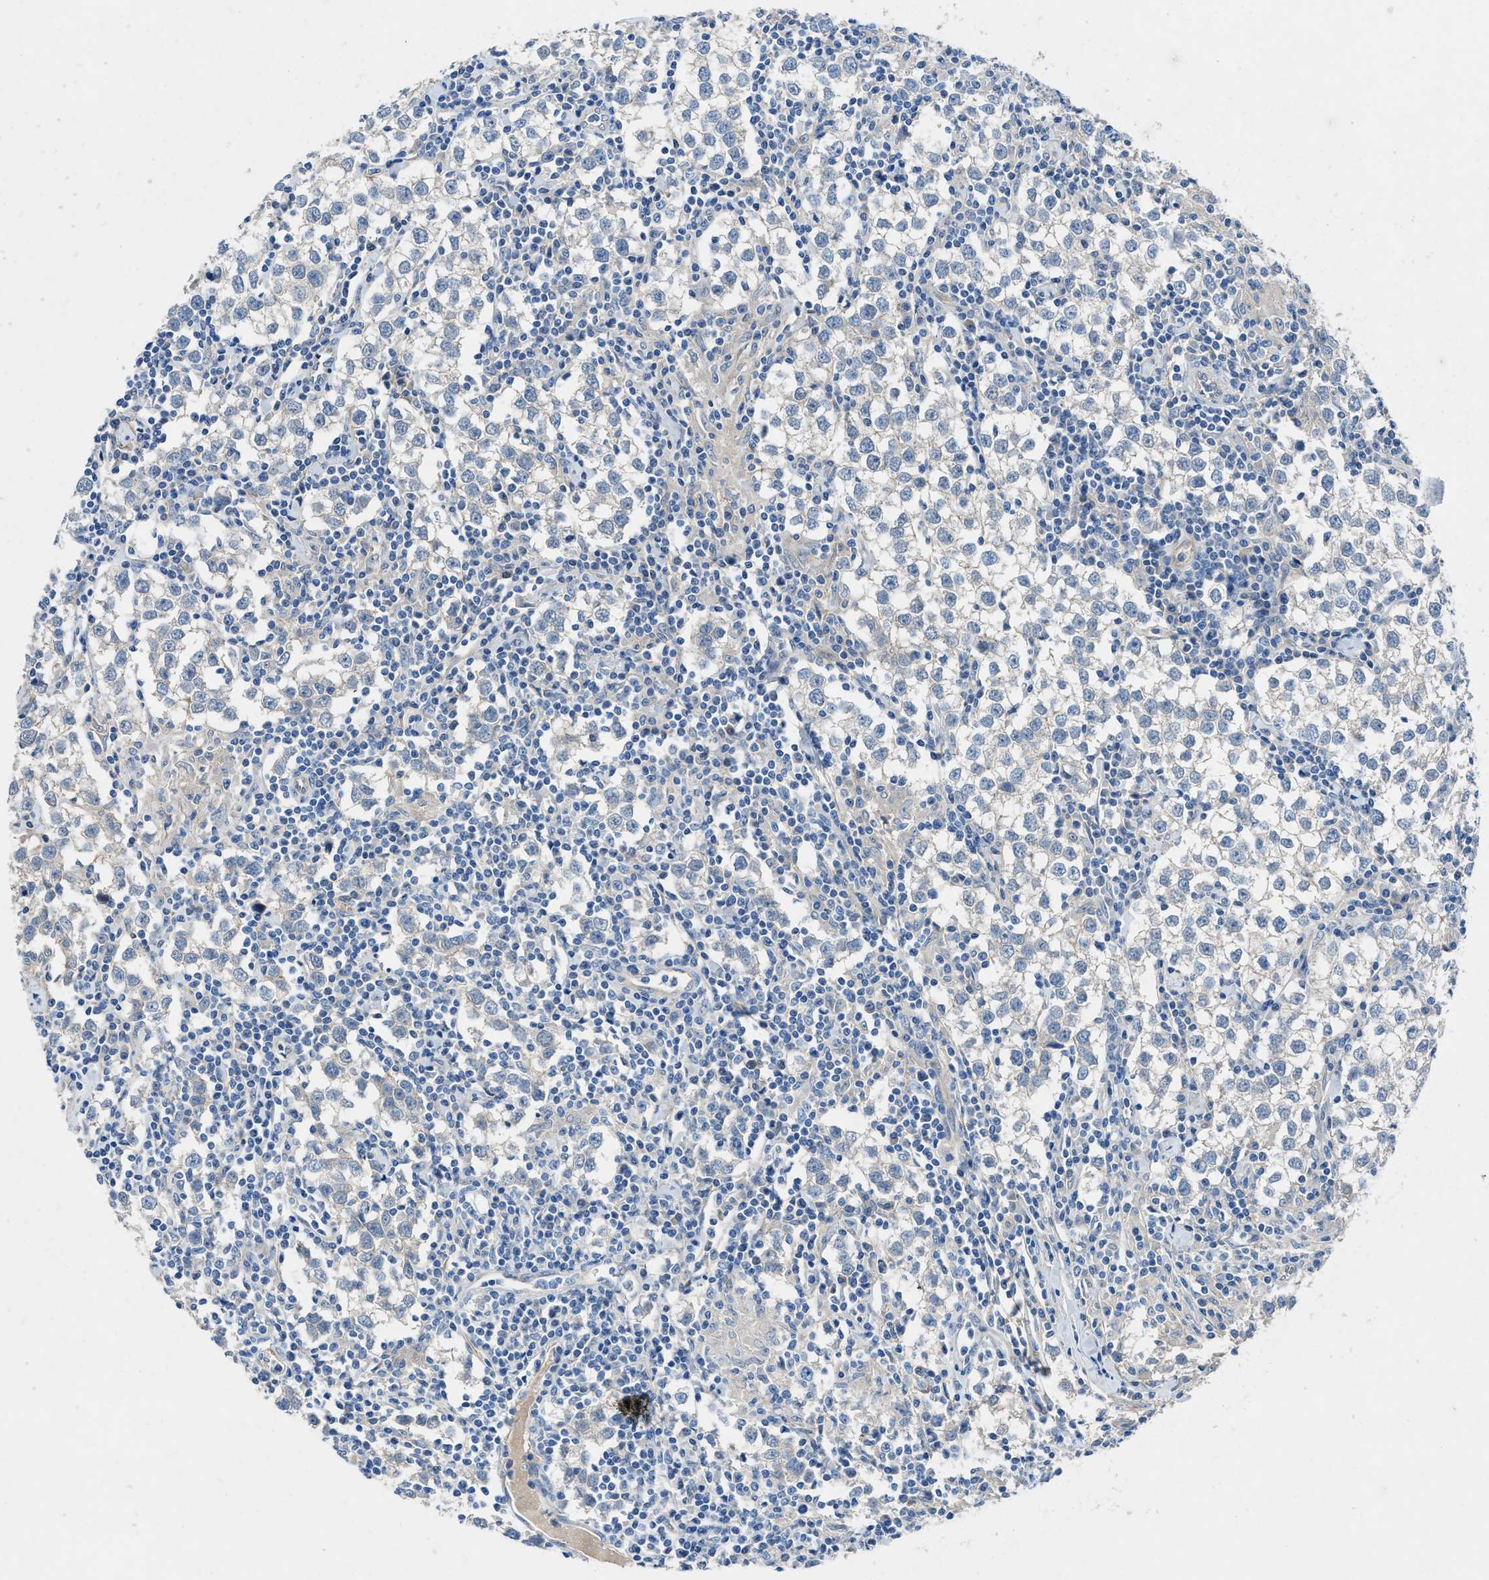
{"staining": {"intensity": "negative", "quantity": "none", "location": "none"}, "tissue": "testis cancer", "cell_type": "Tumor cells", "image_type": "cancer", "snomed": [{"axis": "morphology", "description": "Seminoma, NOS"}, {"axis": "morphology", "description": "Carcinoma, Embryonal, NOS"}, {"axis": "topography", "description": "Testis"}], "caption": "Tumor cells are negative for brown protein staining in testis cancer. (Immunohistochemistry (ihc), brightfield microscopy, high magnification).", "gene": "PTGFRN", "patient": {"sex": "male", "age": 36}}